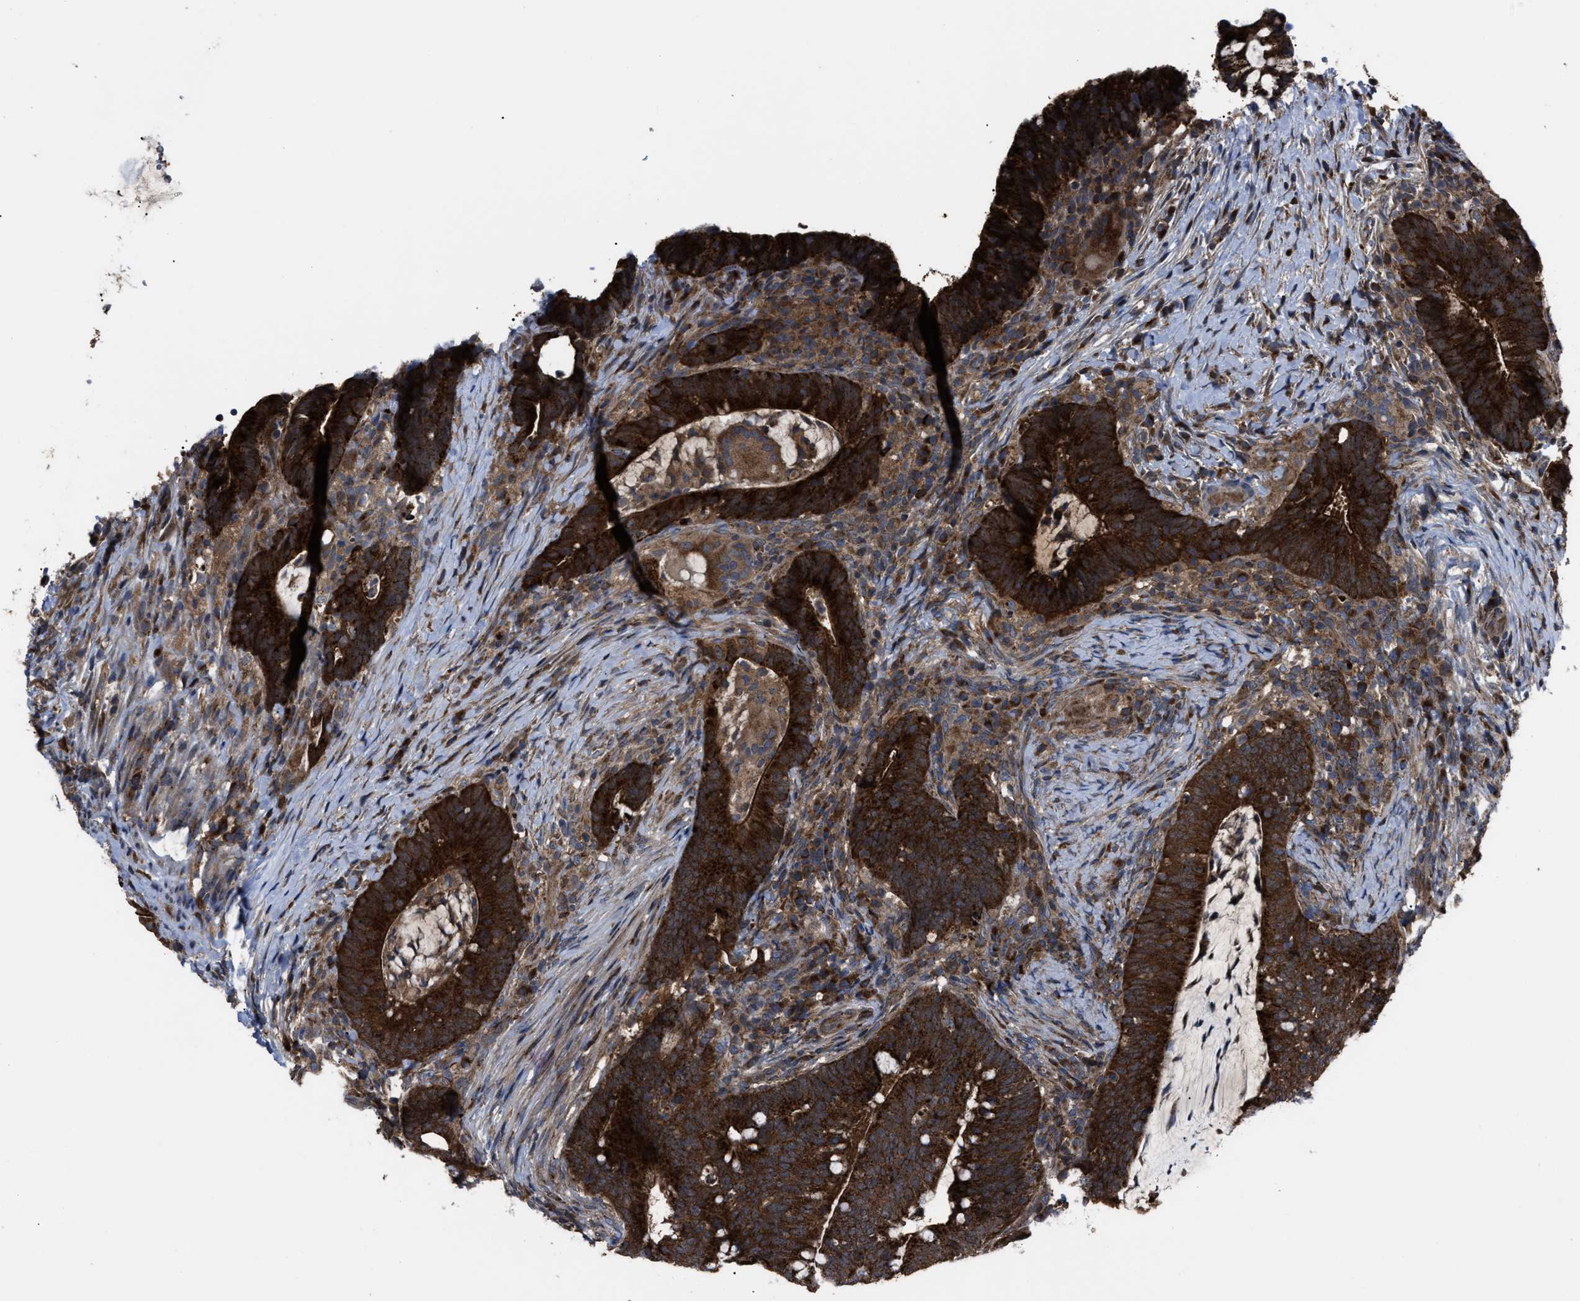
{"staining": {"intensity": "strong", "quantity": ">75%", "location": "cytoplasmic/membranous"}, "tissue": "colorectal cancer", "cell_type": "Tumor cells", "image_type": "cancer", "snomed": [{"axis": "morphology", "description": "Adenocarcinoma, NOS"}, {"axis": "topography", "description": "Colon"}], "caption": "Immunohistochemistry (IHC) staining of adenocarcinoma (colorectal), which reveals high levels of strong cytoplasmic/membranous staining in about >75% of tumor cells indicating strong cytoplasmic/membranous protein expression. The staining was performed using DAB (3,3'-diaminobenzidine) (brown) for protein detection and nuclei were counterstained in hematoxylin (blue).", "gene": "PASK", "patient": {"sex": "female", "age": 66}}